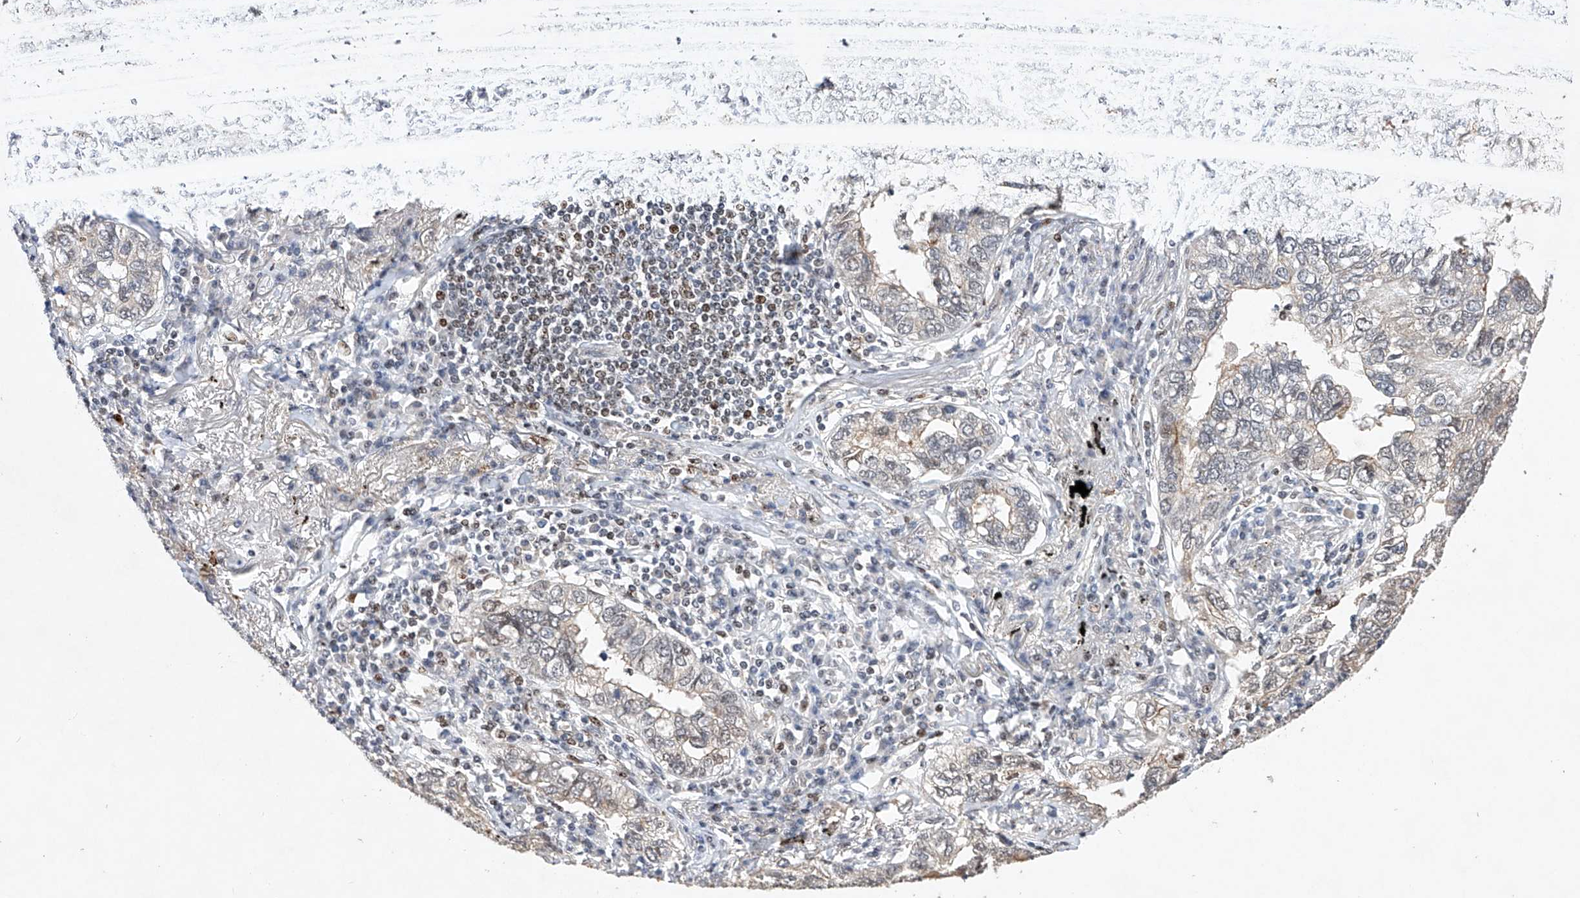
{"staining": {"intensity": "moderate", "quantity": "<25%", "location": "cytoplasmic/membranous"}, "tissue": "lung cancer", "cell_type": "Tumor cells", "image_type": "cancer", "snomed": [{"axis": "morphology", "description": "Adenocarcinoma, NOS"}, {"axis": "topography", "description": "Lung"}], "caption": "Immunohistochemistry histopathology image of human lung cancer (adenocarcinoma) stained for a protein (brown), which exhibits low levels of moderate cytoplasmic/membranous expression in about <25% of tumor cells.", "gene": "AFG1L", "patient": {"sex": "male", "age": 65}}